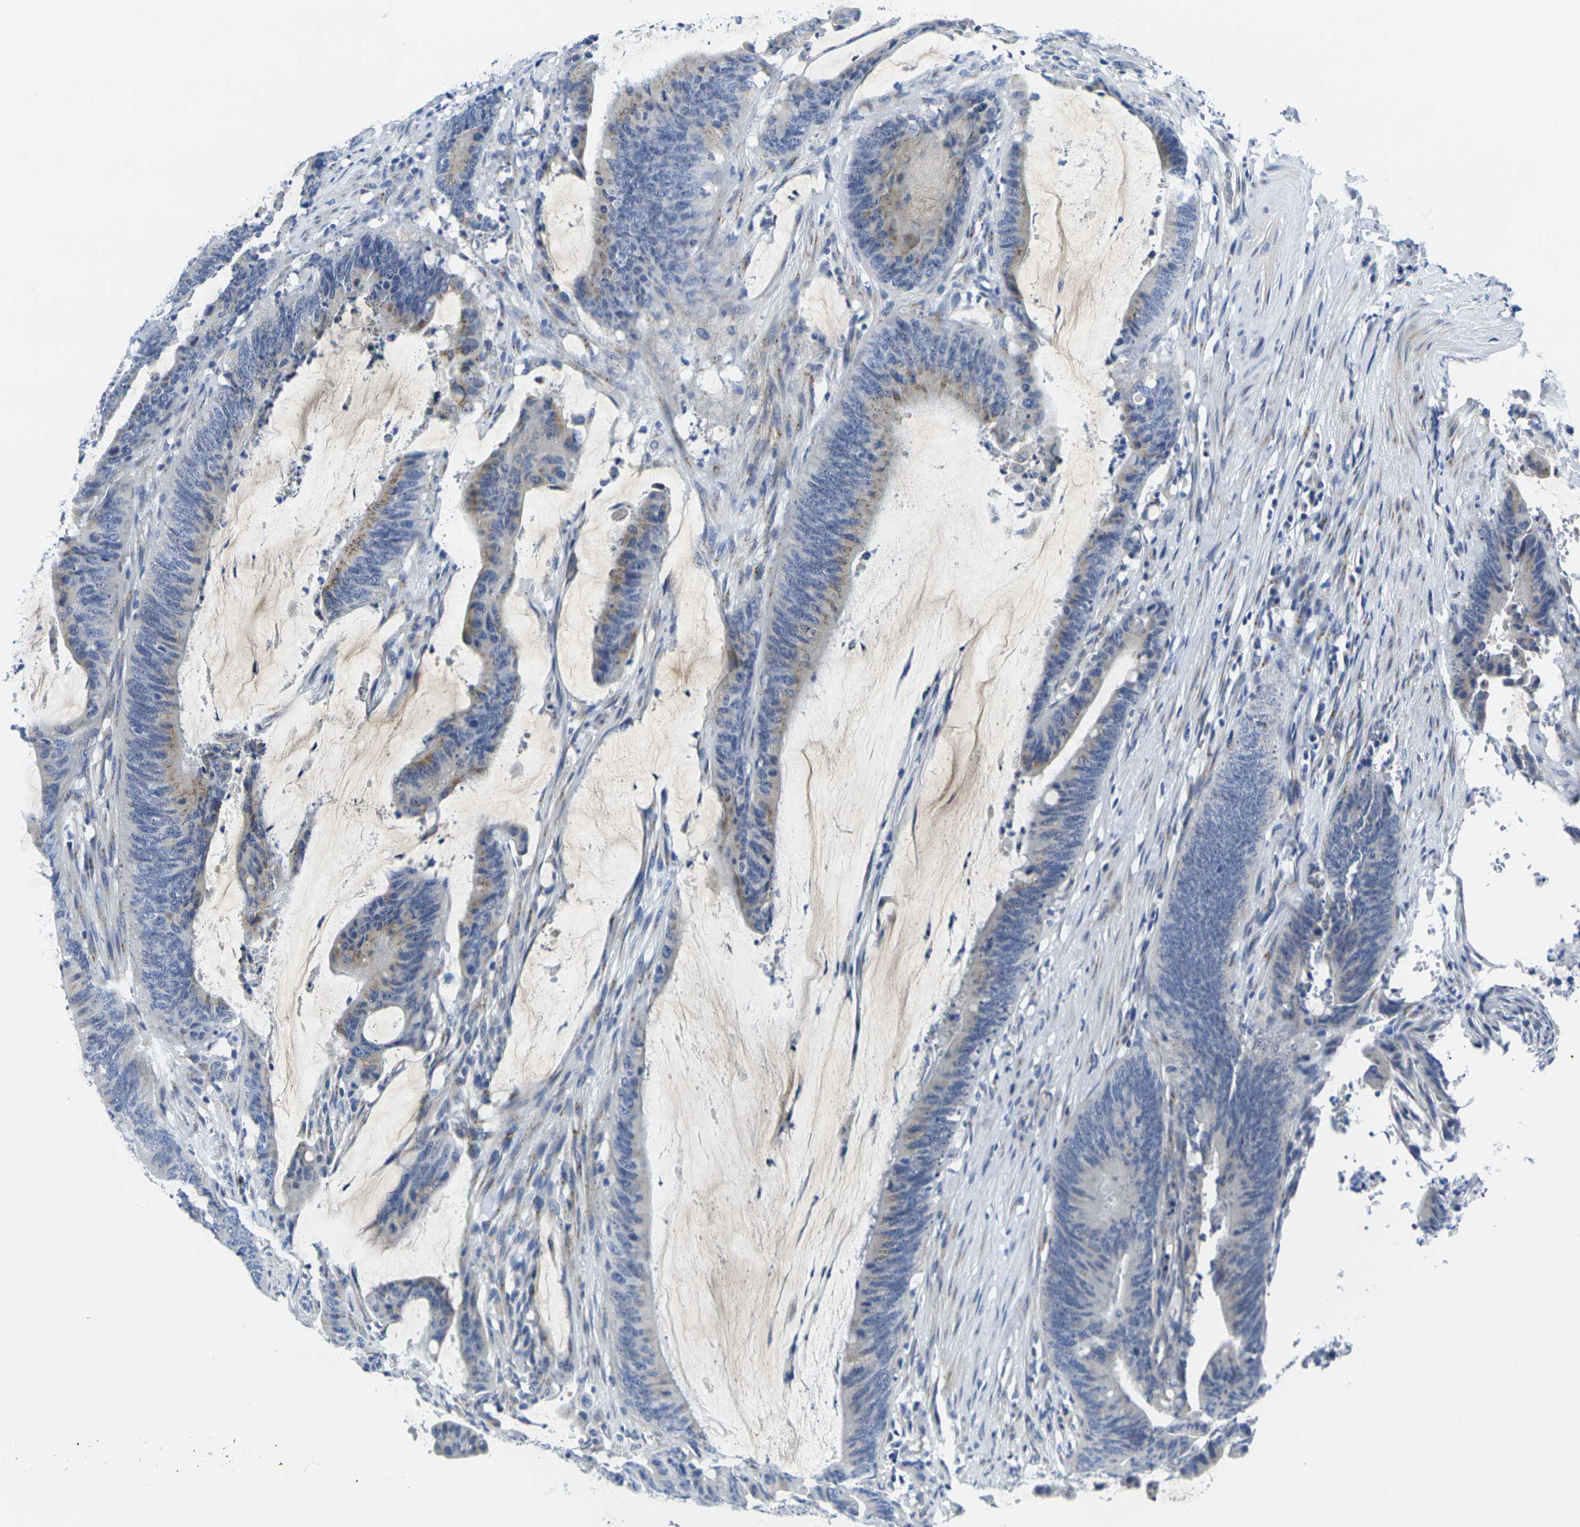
{"staining": {"intensity": "moderate", "quantity": "25%-75%", "location": "cytoplasmic/membranous"}, "tissue": "colorectal cancer", "cell_type": "Tumor cells", "image_type": "cancer", "snomed": [{"axis": "morphology", "description": "Adenocarcinoma, NOS"}, {"axis": "topography", "description": "Rectum"}], "caption": "Immunohistochemistry (IHC) (DAB) staining of human colorectal cancer demonstrates moderate cytoplasmic/membranous protein positivity in approximately 25%-75% of tumor cells.", "gene": "CRK", "patient": {"sex": "female", "age": 66}}